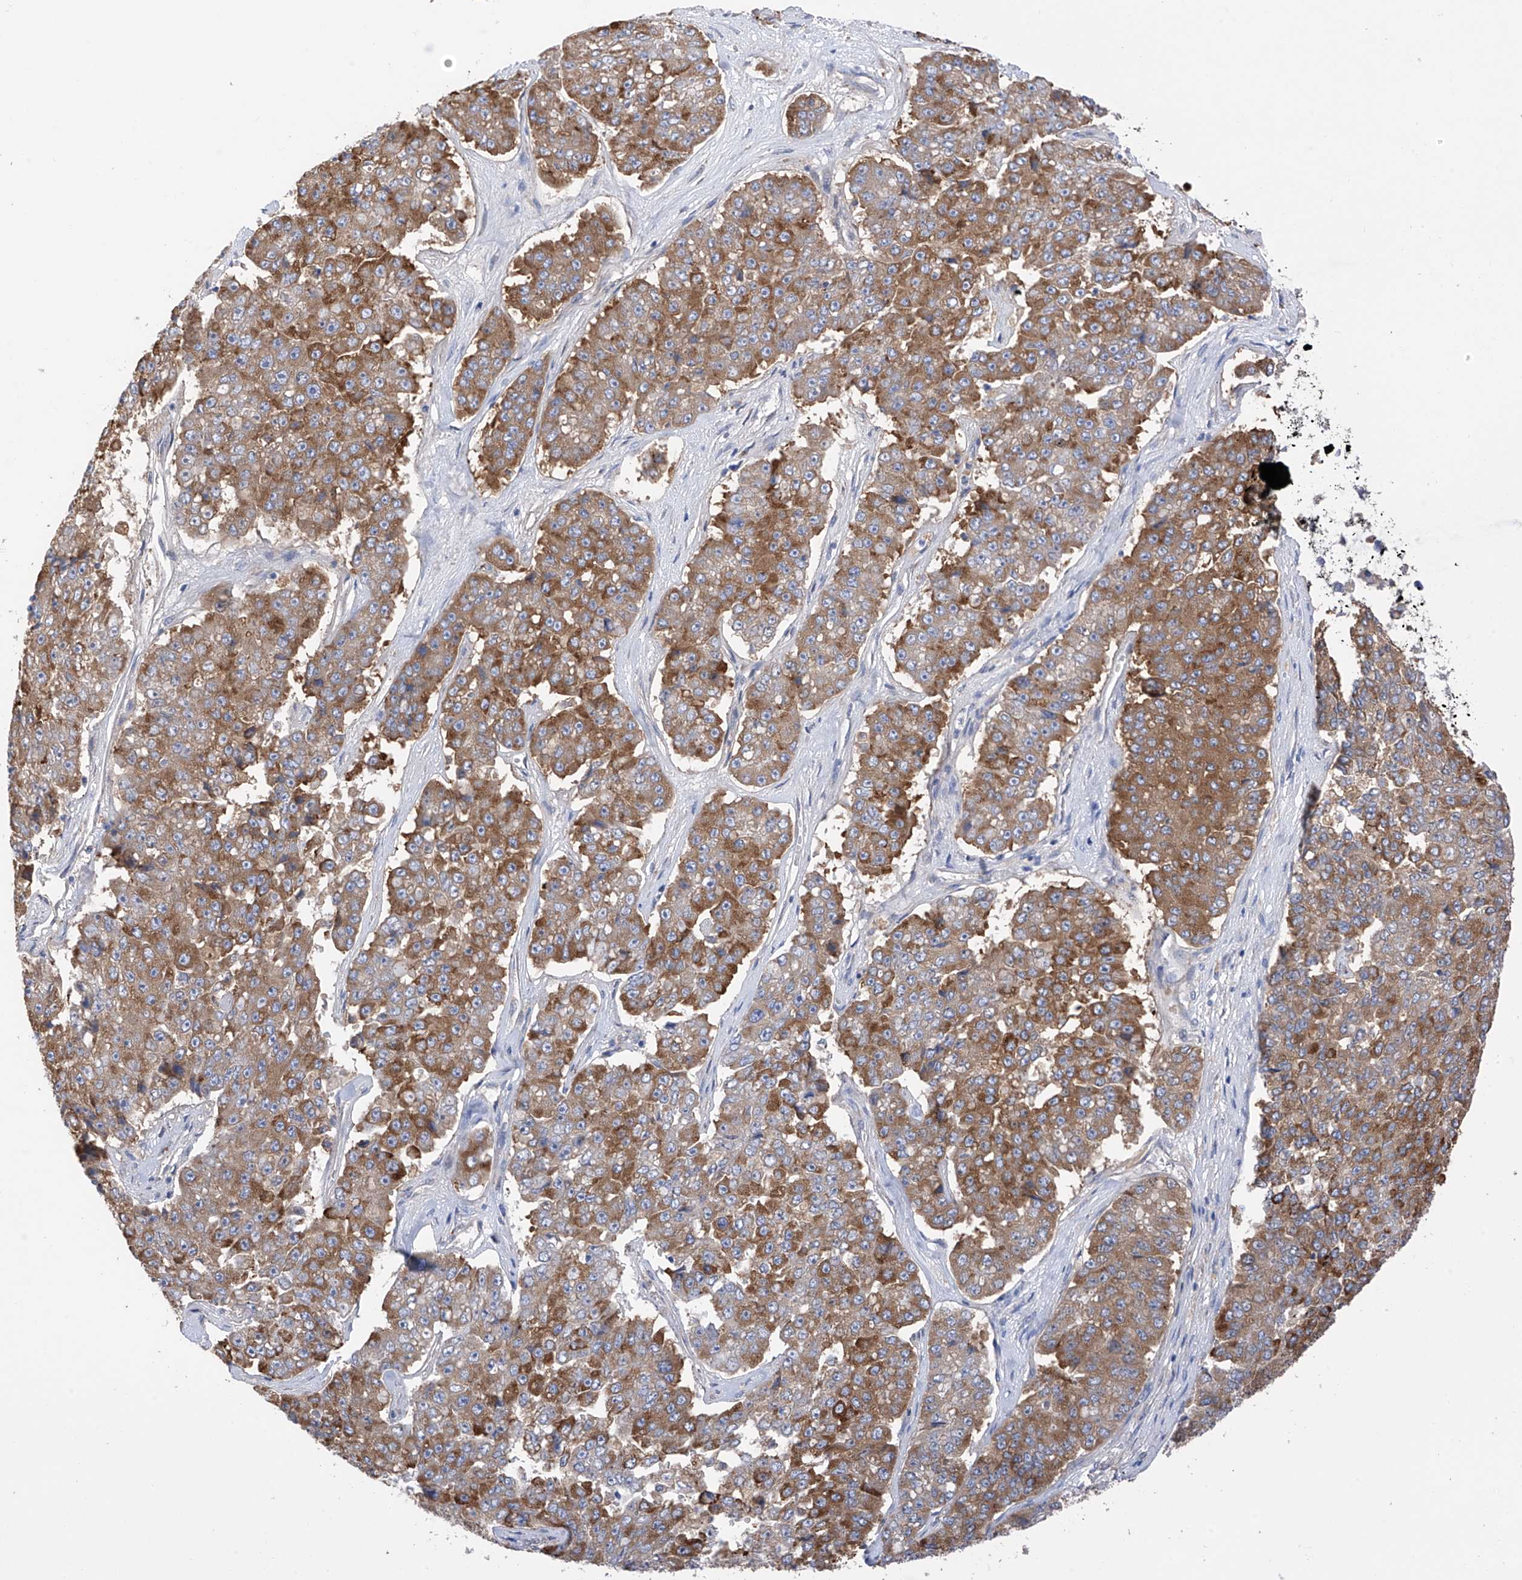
{"staining": {"intensity": "moderate", "quantity": ">75%", "location": "cytoplasmic/membranous"}, "tissue": "pancreatic cancer", "cell_type": "Tumor cells", "image_type": "cancer", "snomed": [{"axis": "morphology", "description": "Adenocarcinoma, NOS"}, {"axis": "topography", "description": "Pancreas"}], "caption": "High-power microscopy captured an immunohistochemistry (IHC) micrograph of adenocarcinoma (pancreatic), revealing moderate cytoplasmic/membranous expression in about >75% of tumor cells.", "gene": "REC8", "patient": {"sex": "male", "age": 50}}